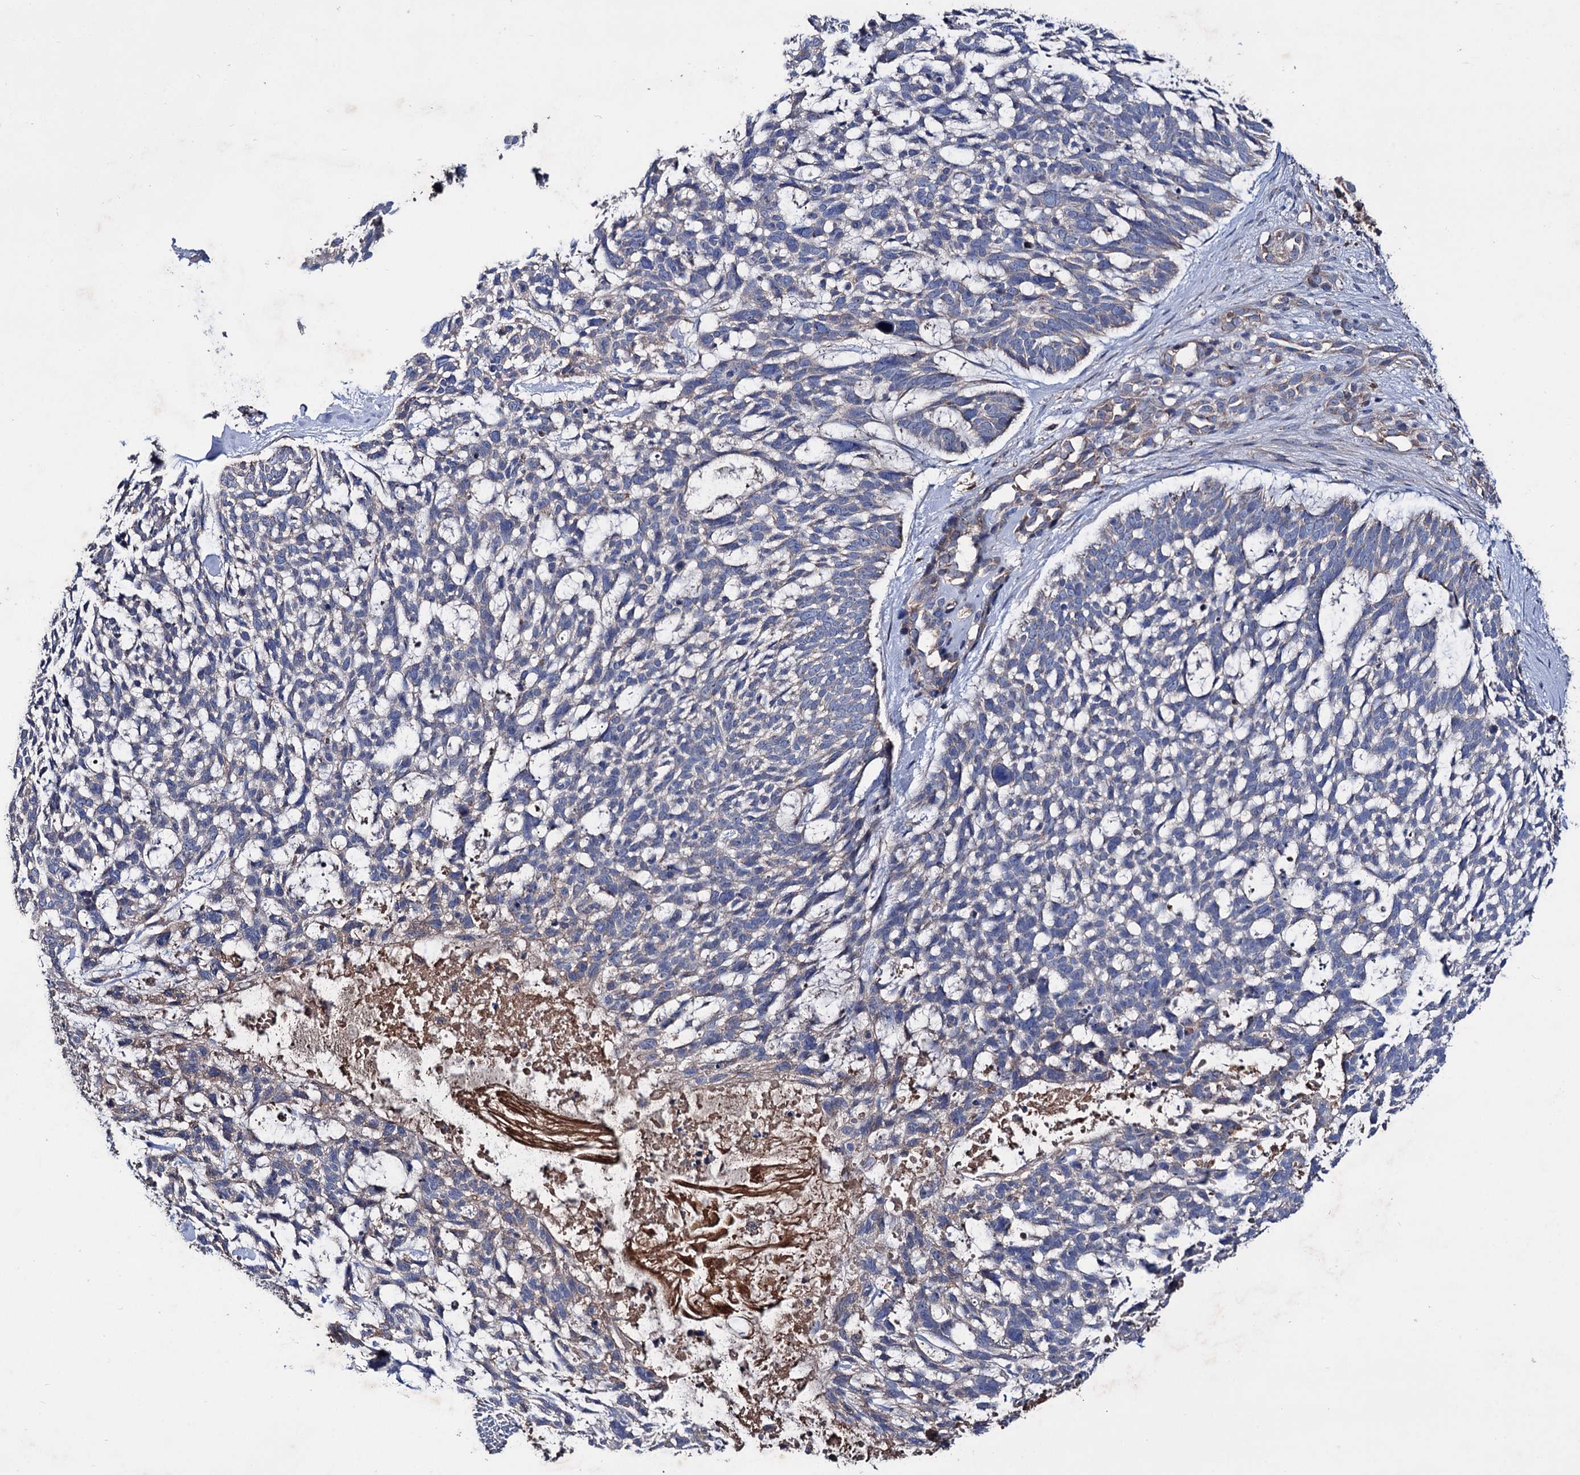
{"staining": {"intensity": "negative", "quantity": "none", "location": "none"}, "tissue": "skin cancer", "cell_type": "Tumor cells", "image_type": "cancer", "snomed": [{"axis": "morphology", "description": "Basal cell carcinoma"}, {"axis": "topography", "description": "Skin"}], "caption": "There is no significant expression in tumor cells of basal cell carcinoma (skin).", "gene": "CLPB", "patient": {"sex": "male", "age": 88}}